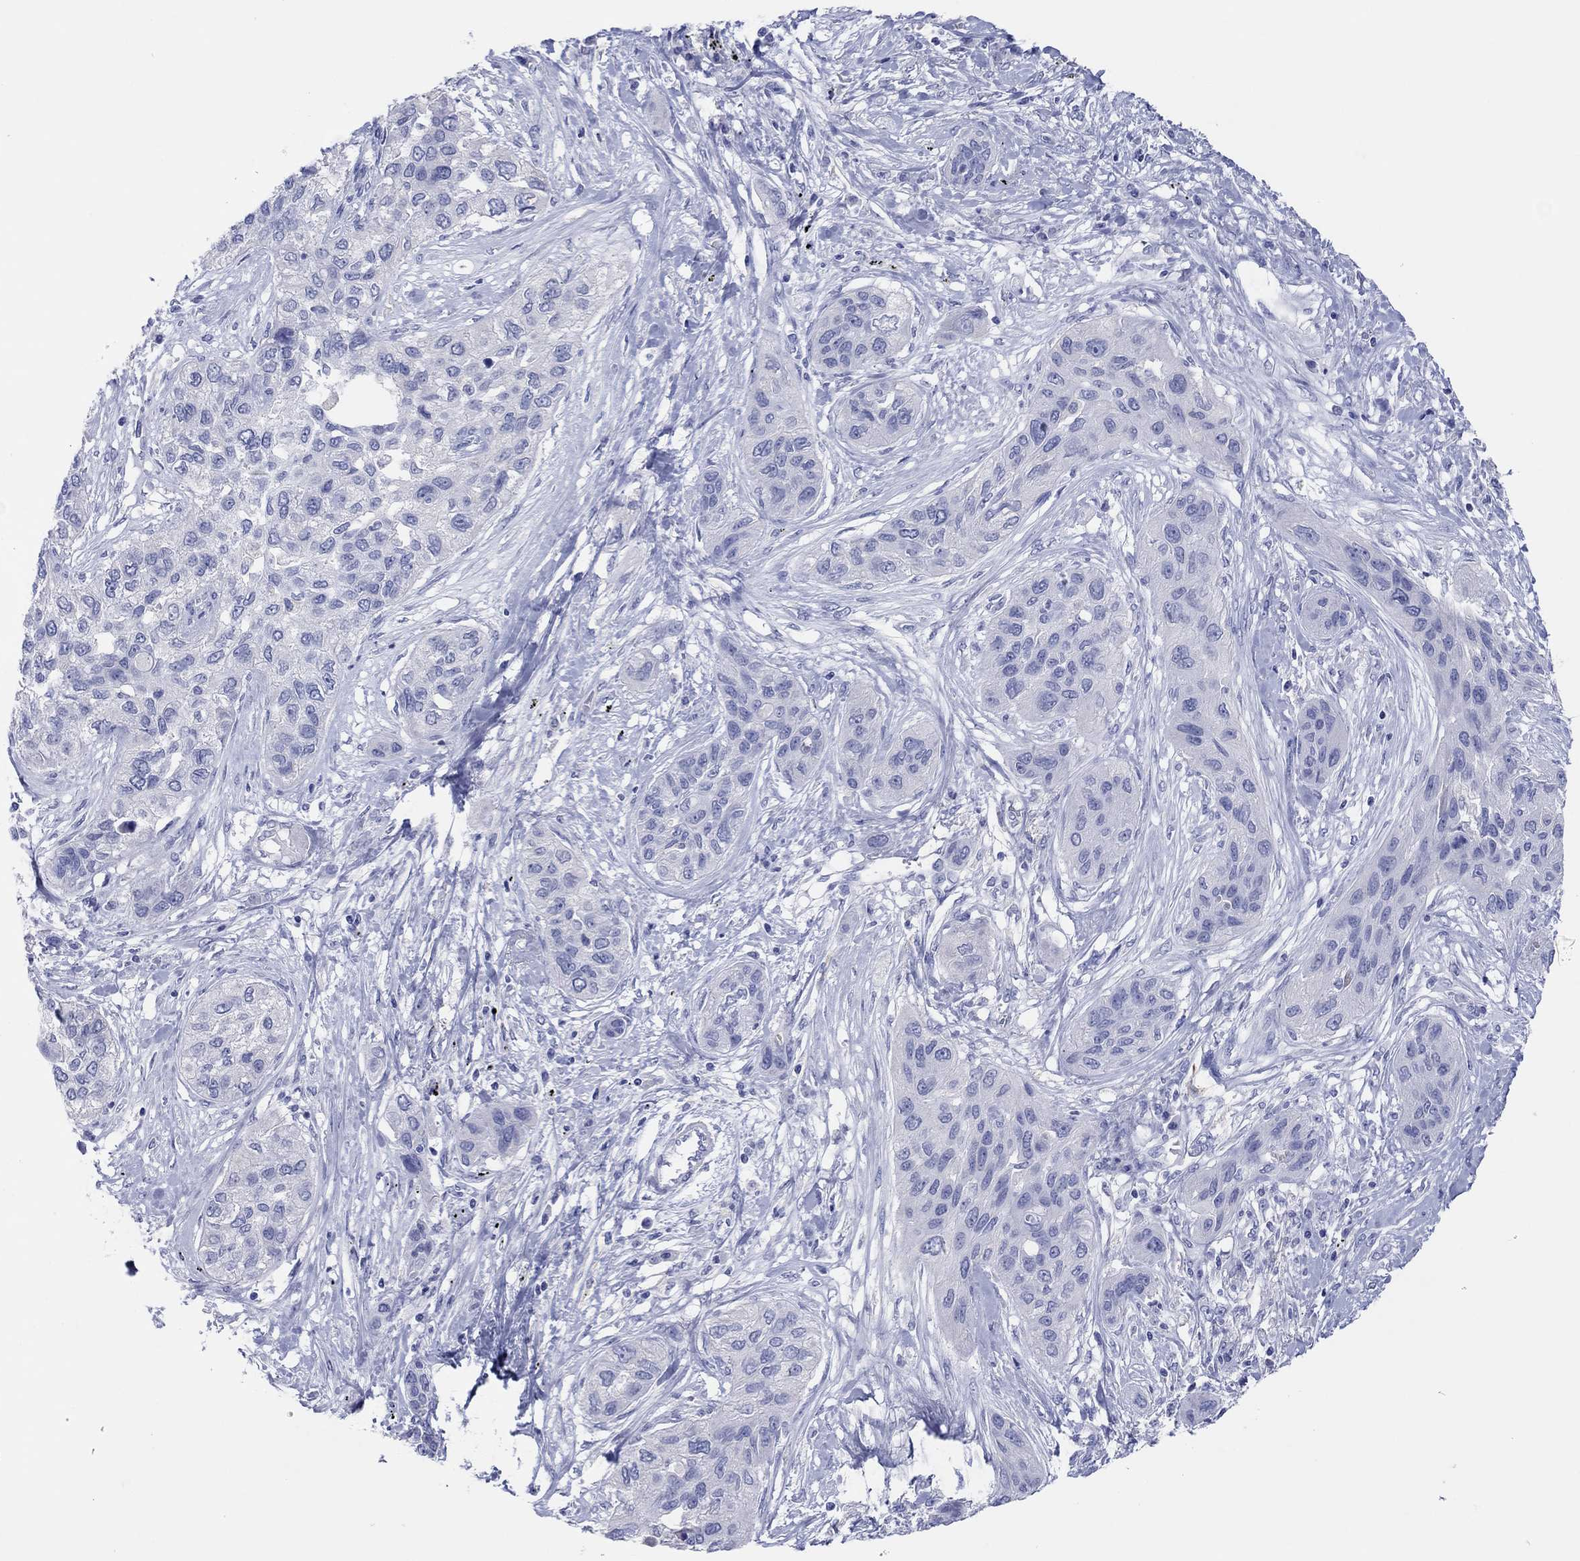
{"staining": {"intensity": "negative", "quantity": "none", "location": "none"}, "tissue": "lung cancer", "cell_type": "Tumor cells", "image_type": "cancer", "snomed": [{"axis": "morphology", "description": "Squamous cell carcinoma, NOS"}, {"axis": "topography", "description": "Lung"}], "caption": "This is an immunohistochemistry (IHC) micrograph of lung cancer (squamous cell carcinoma). There is no positivity in tumor cells.", "gene": "ERICH3", "patient": {"sex": "female", "age": 70}}